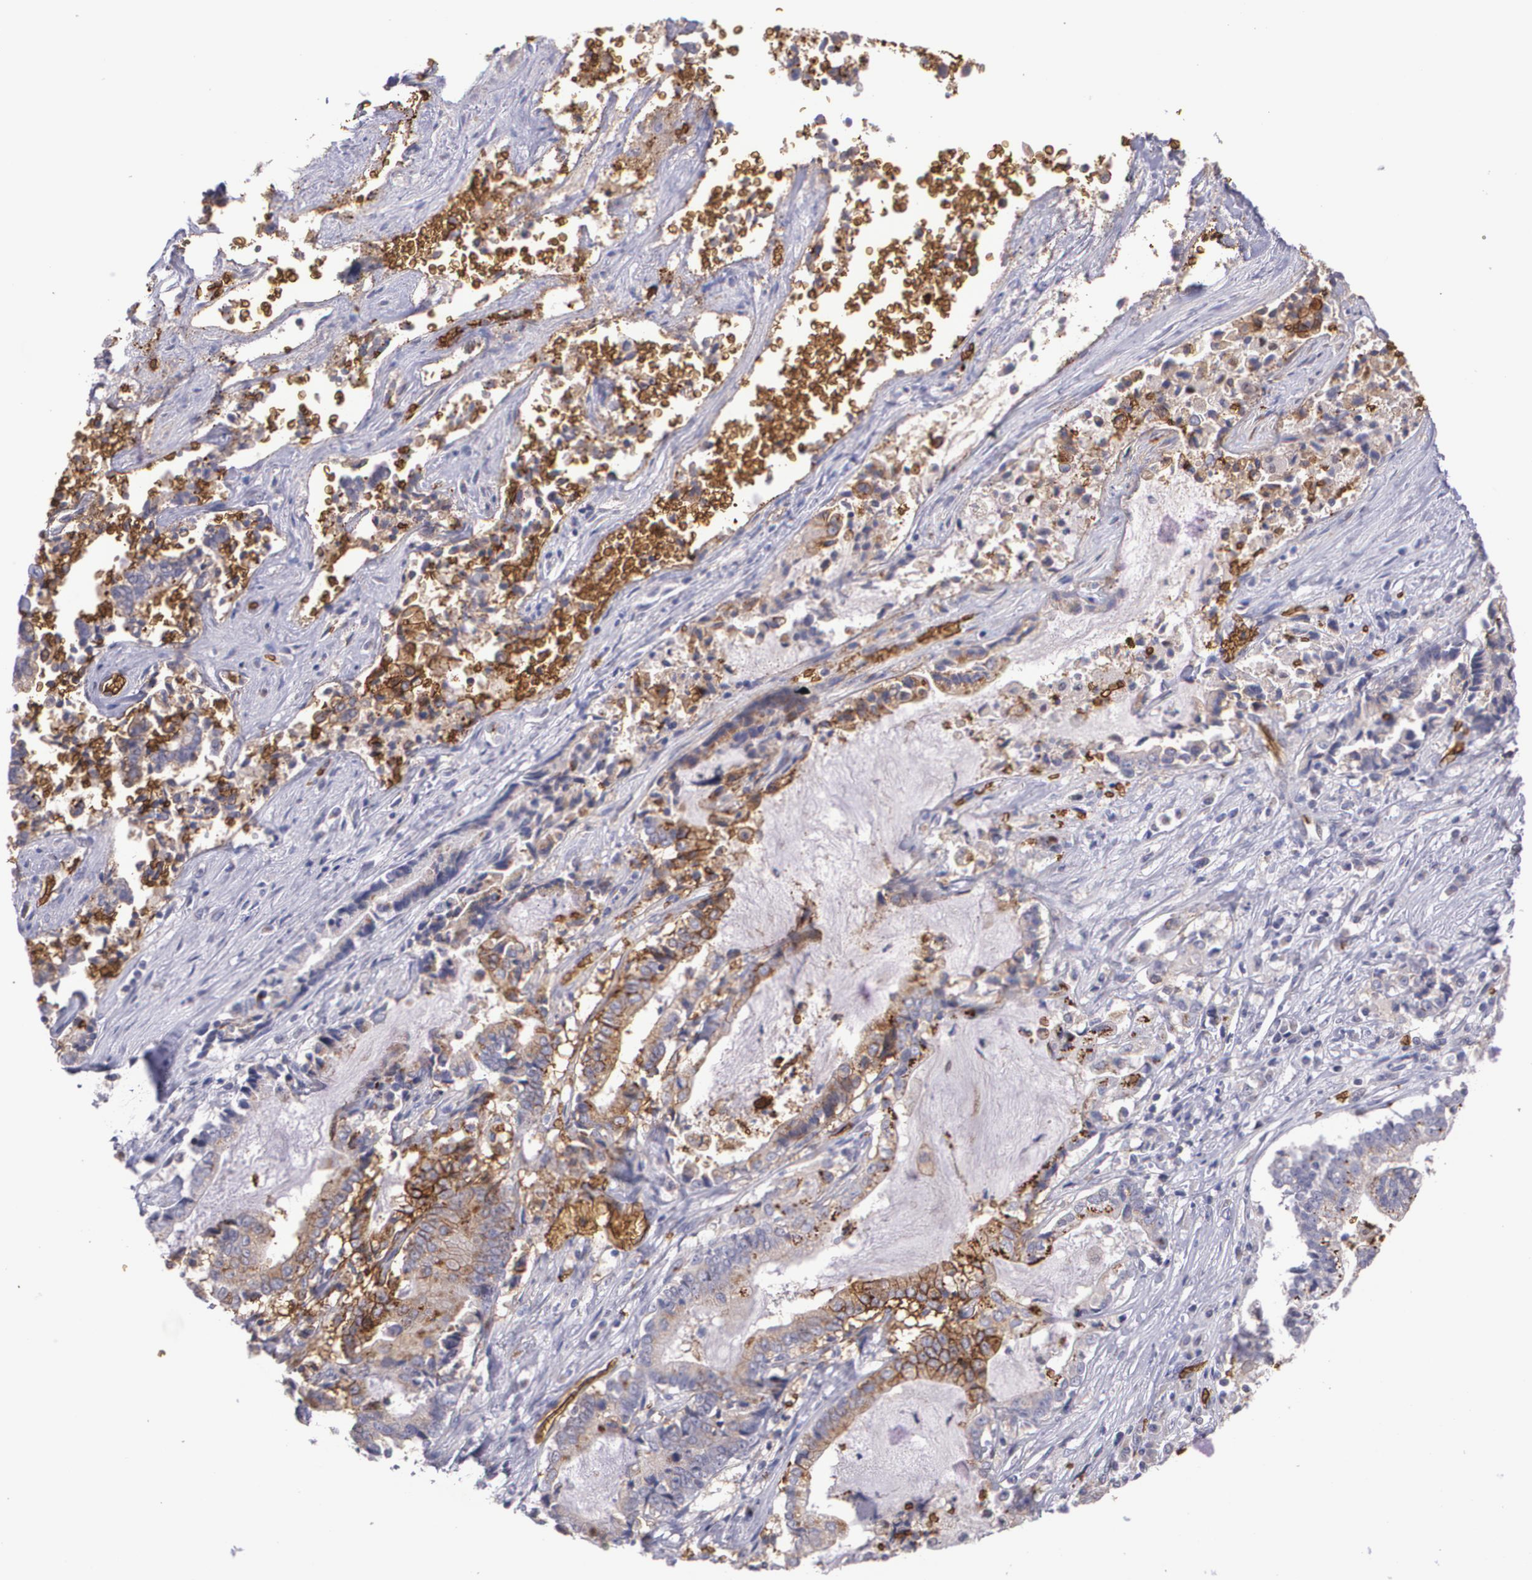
{"staining": {"intensity": "moderate", "quantity": ">75%", "location": "cytoplasmic/membranous"}, "tissue": "liver cancer", "cell_type": "Tumor cells", "image_type": "cancer", "snomed": [{"axis": "morphology", "description": "Cholangiocarcinoma"}, {"axis": "topography", "description": "Liver"}], "caption": "This is an image of IHC staining of liver cholangiocarcinoma, which shows moderate positivity in the cytoplasmic/membranous of tumor cells.", "gene": "SLC2A1", "patient": {"sex": "male", "age": 57}}